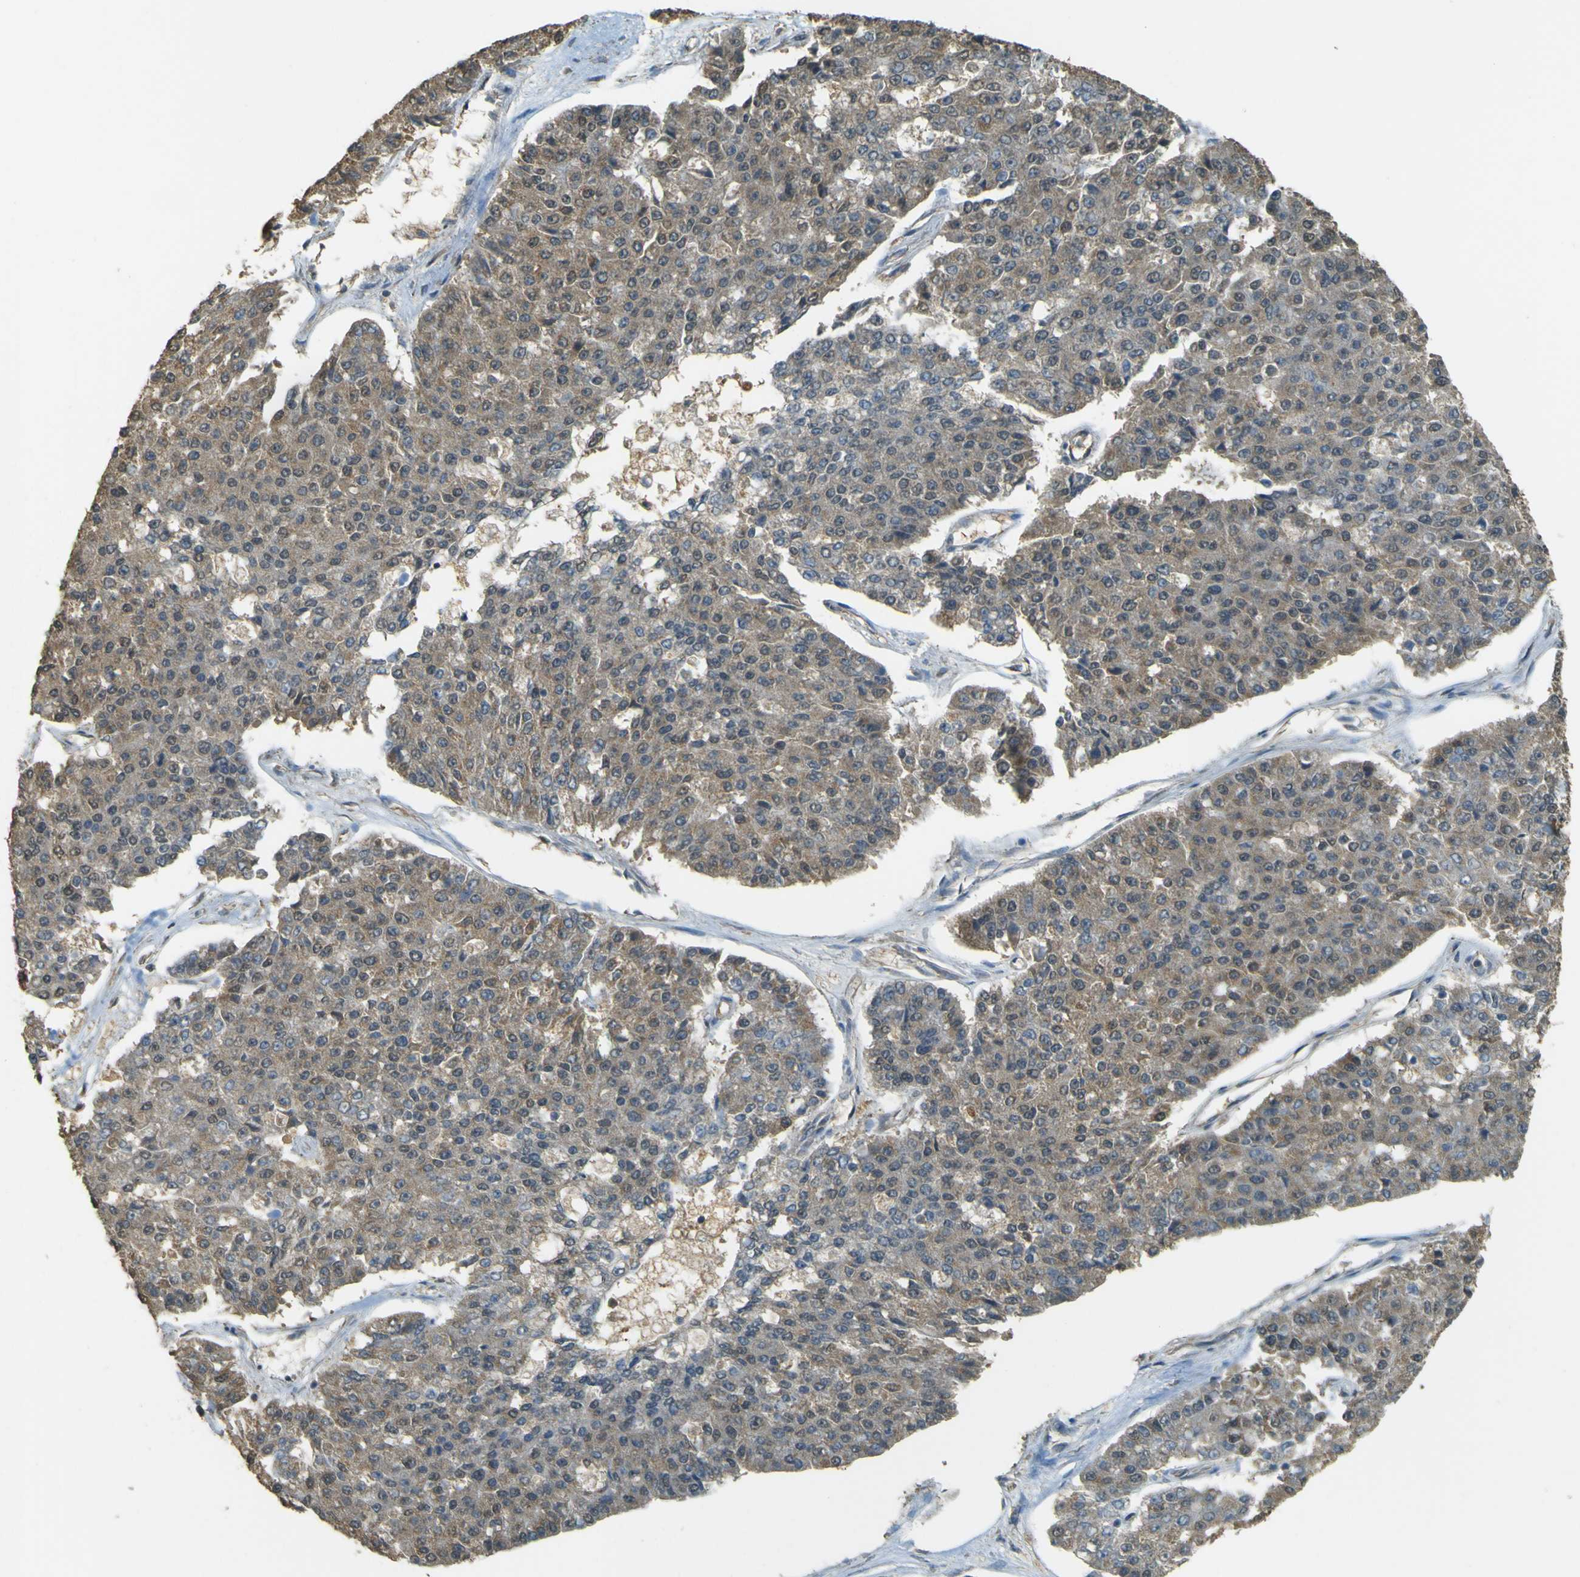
{"staining": {"intensity": "weak", "quantity": ">75%", "location": "cytoplasmic/membranous"}, "tissue": "pancreatic cancer", "cell_type": "Tumor cells", "image_type": "cancer", "snomed": [{"axis": "morphology", "description": "Adenocarcinoma, NOS"}, {"axis": "topography", "description": "Pancreas"}], "caption": "An image of pancreatic cancer stained for a protein demonstrates weak cytoplasmic/membranous brown staining in tumor cells.", "gene": "GOLGA1", "patient": {"sex": "male", "age": 50}}